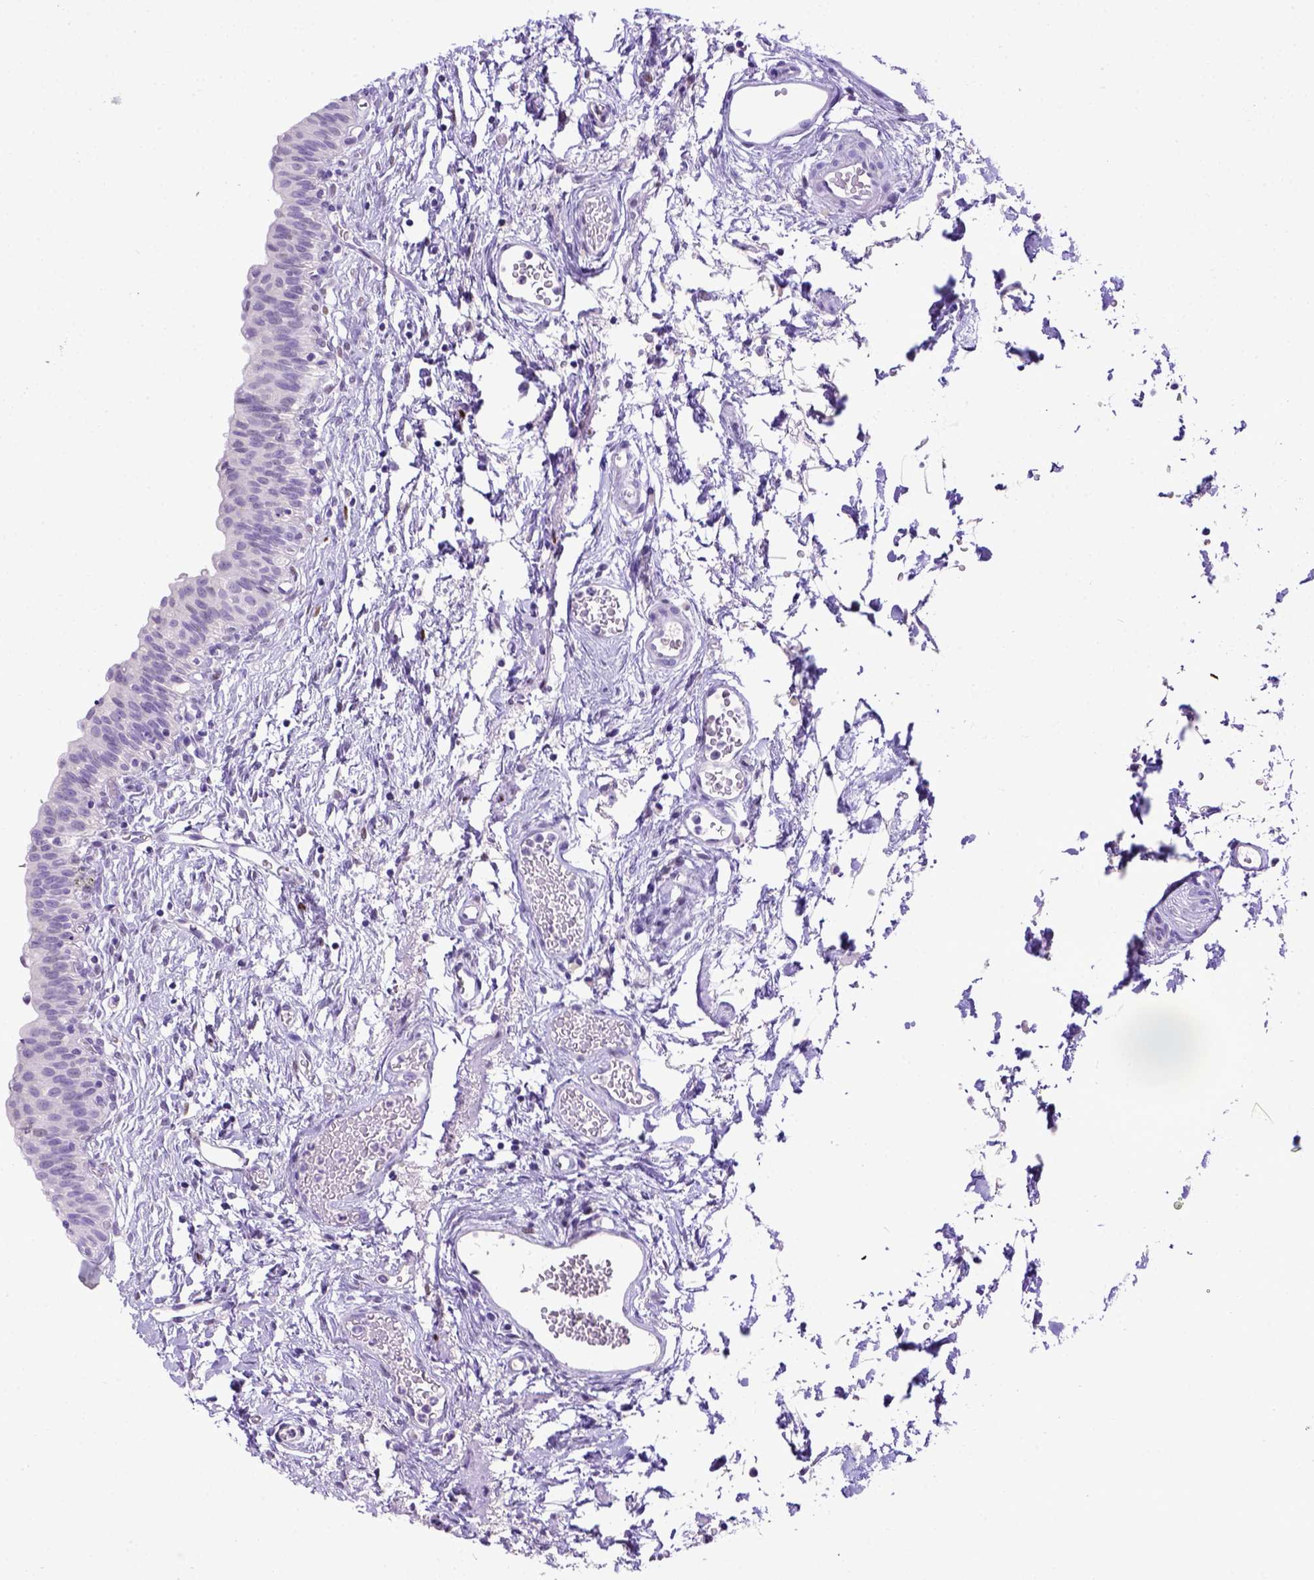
{"staining": {"intensity": "negative", "quantity": "none", "location": "none"}, "tissue": "urinary bladder", "cell_type": "Urothelial cells", "image_type": "normal", "snomed": [{"axis": "morphology", "description": "Normal tissue, NOS"}, {"axis": "topography", "description": "Urinary bladder"}], "caption": "DAB (3,3'-diaminobenzidine) immunohistochemical staining of benign urinary bladder exhibits no significant staining in urothelial cells. (DAB IHC visualized using brightfield microscopy, high magnification).", "gene": "ESR1", "patient": {"sex": "male", "age": 56}}